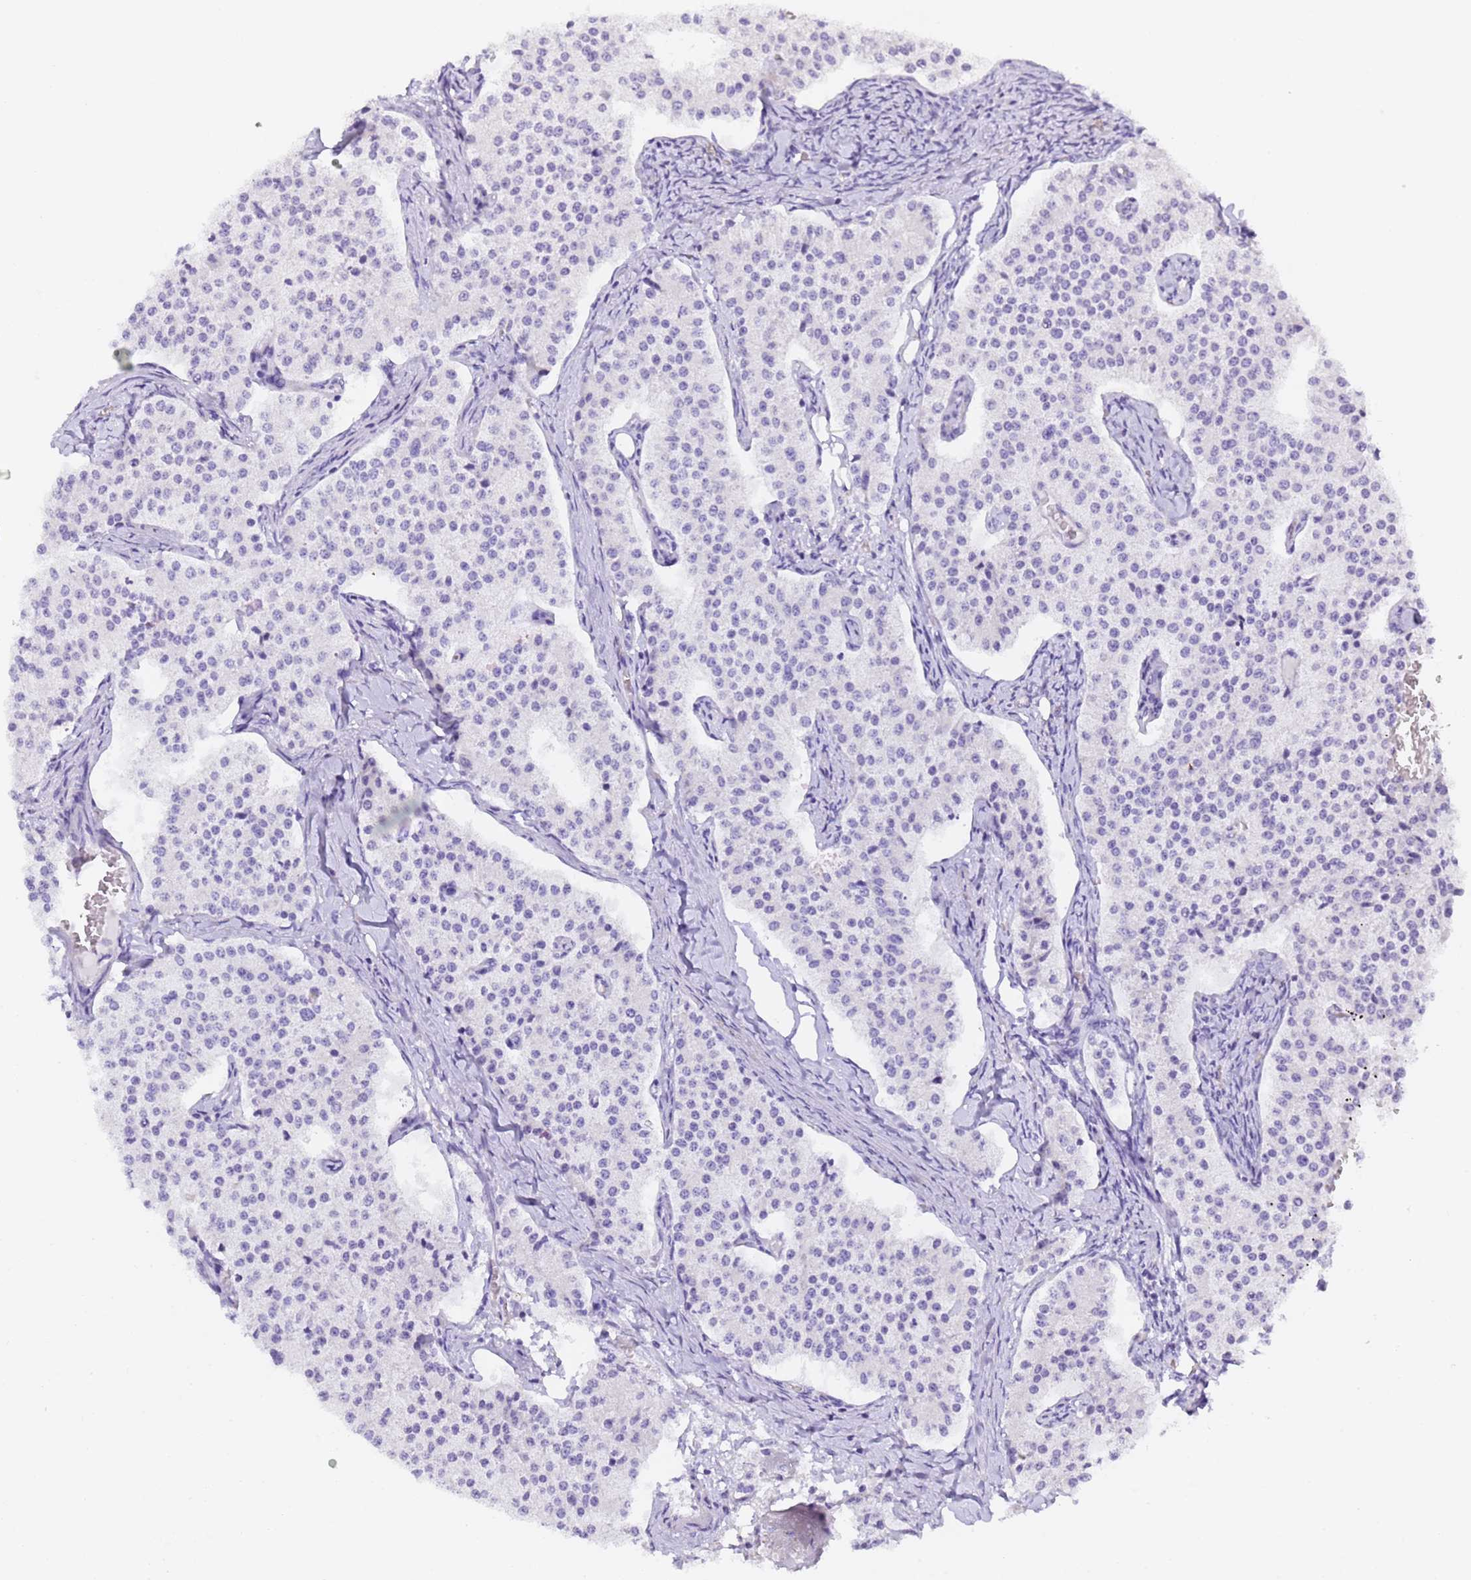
{"staining": {"intensity": "negative", "quantity": "none", "location": "none"}, "tissue": "carcinoid", "cell_type": "Tumor cells", "image_type": "cancer", "snomed": [{"axis": "morphology", "description": "Carcinoid, malignant, NOS"}, {"axis": "topography", "description": "Colon"}], "caption": "A photomicrograph of carcinoid stained for a protein exhibits no brown staining in tumor cells.", "gene": "GABRA1", "patient": {"sex": "female", "age": 52}}